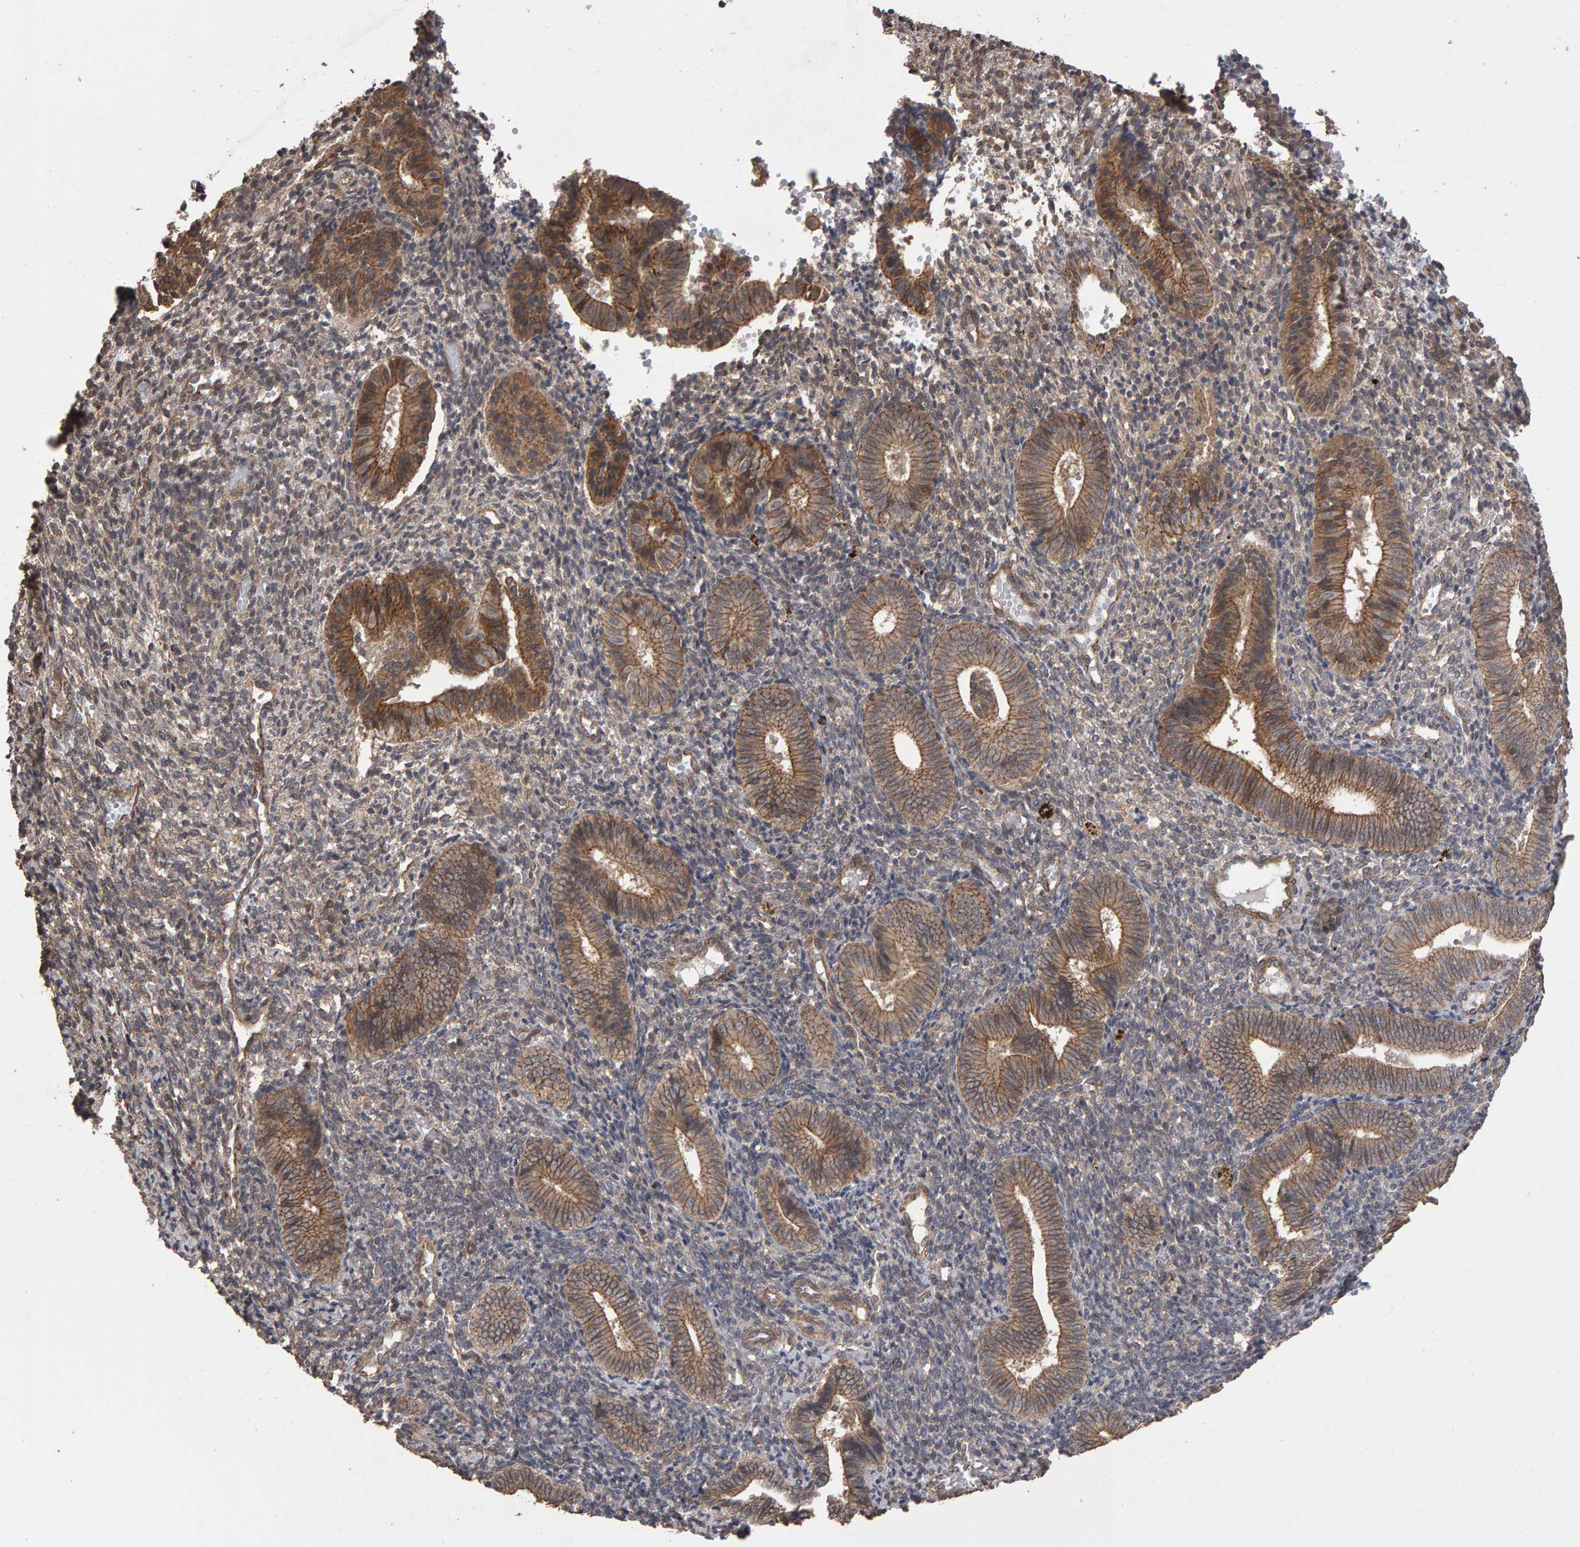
{"staining": {"intensity": "weak", "quantity": "25%-75%", "location": "cytoplasmic/membranous"}, "tissue": "endometrium", "cell_type": "Cells in endometrial stroma", "image_type": "normal", "snomed": [{"axis": "morphology", "description": "Normal tissue, NOS"}, {"axis": "topography", "description": "Uterus"}, {"axis": "topography", "description": "Endometrium"}], "caption": "Benign endometrium displays weak cytoplasmic/membranous staining in about 25%-75% of cells in endometrial stroma.", "gene": "SCRIB", "patient": {"sex": "female", "age": 33}}